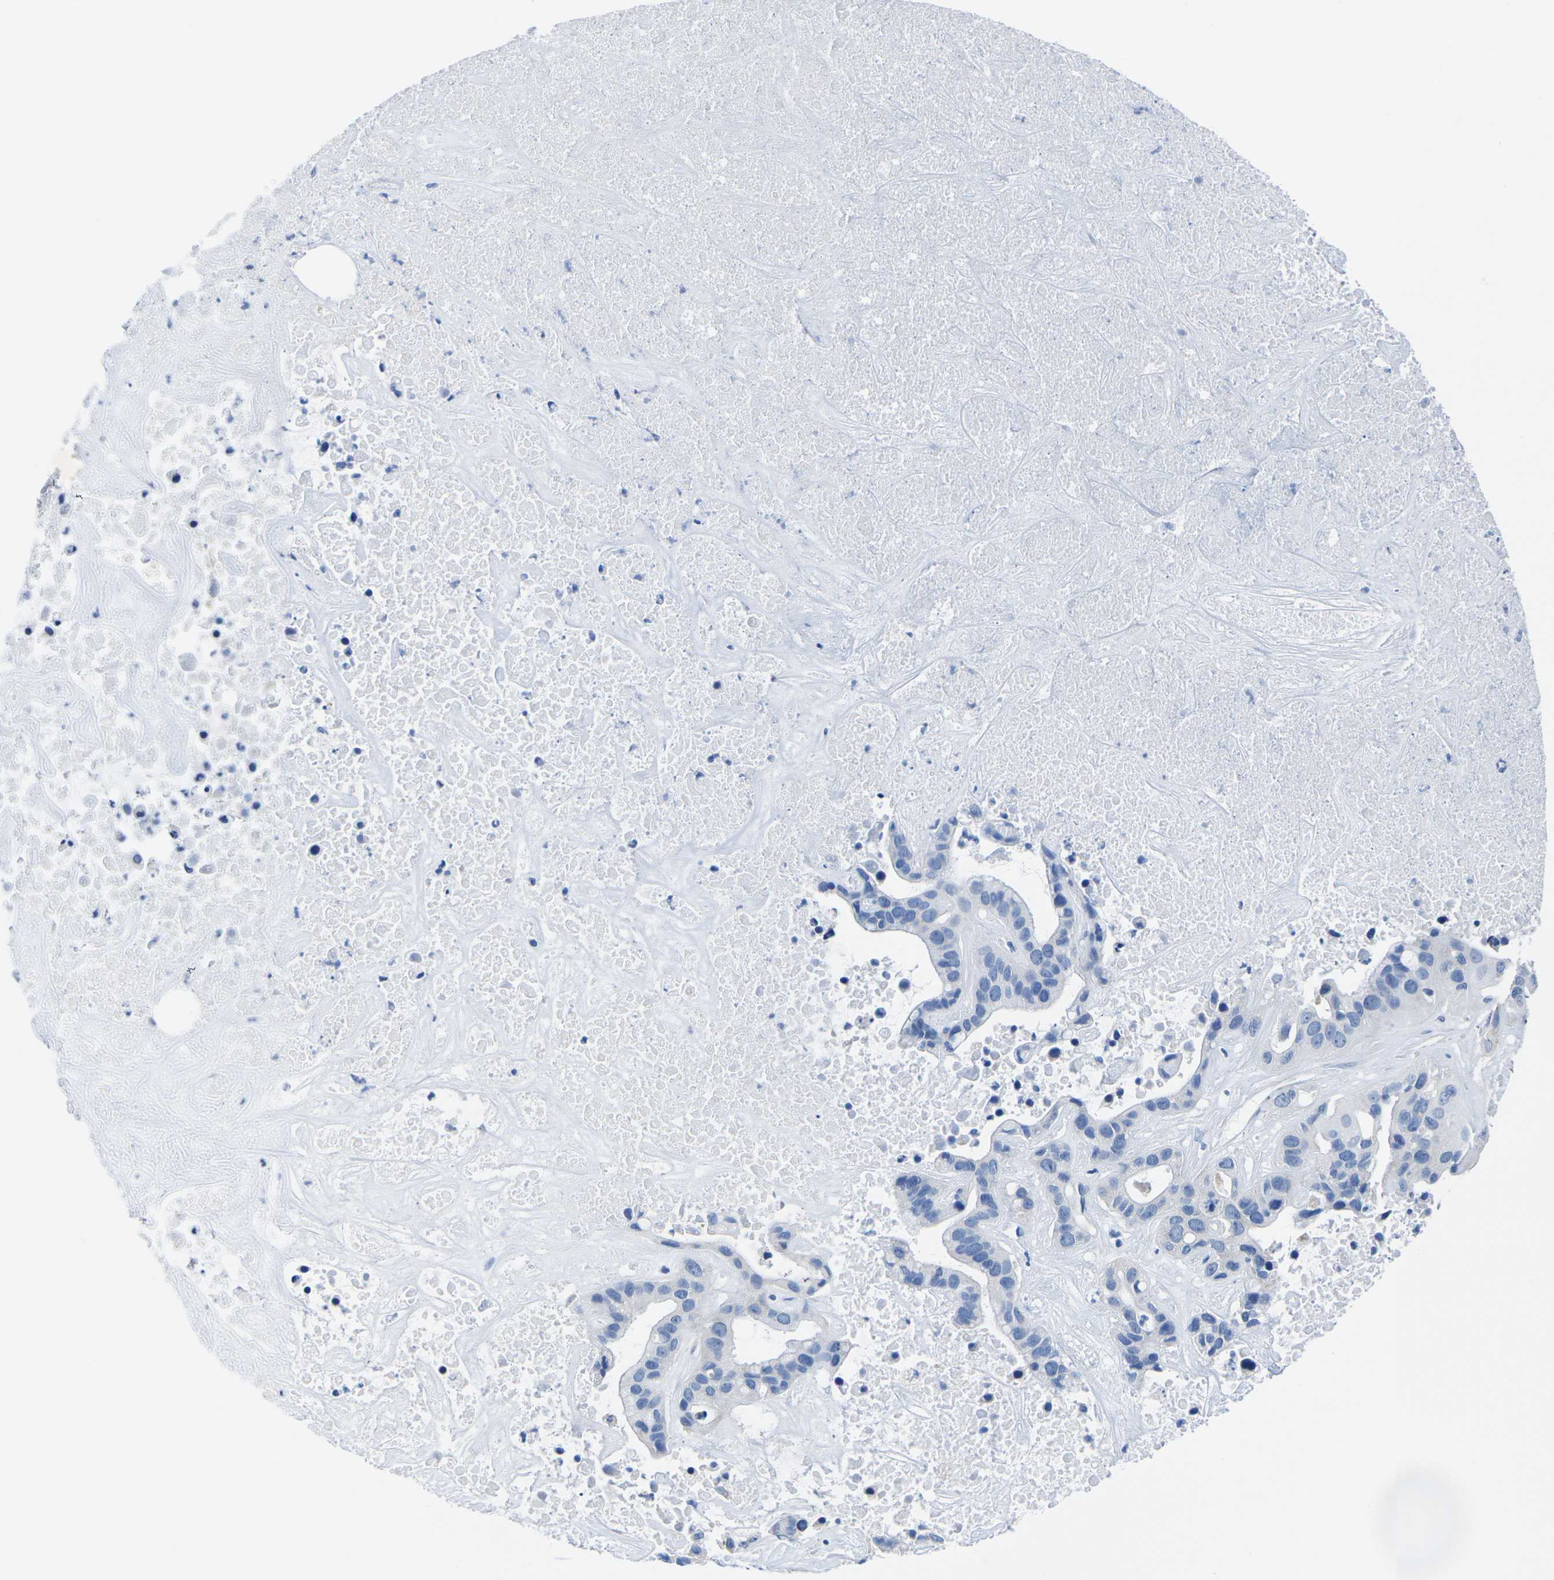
{"staining": {"intensity": "negative", "quantity": "none", "location": "none"}, "tissue": "liver cancer", "cell_type": "Tumor cells", "image_type": "cancer", "snomed": [{"axis": "morphology", "description": "Cholangiocarcinoma"}, {"axis": "topography", "description": "Liver"}], "caption": "Immunohistochemistry (IHC) photomicrograph of human cholangiocarcinoma (liver) stained for a protein (brown), which displays no staining in tumor cells.", "gene": "TMEM204", "patient": {"sex": "female", "age": 65}}